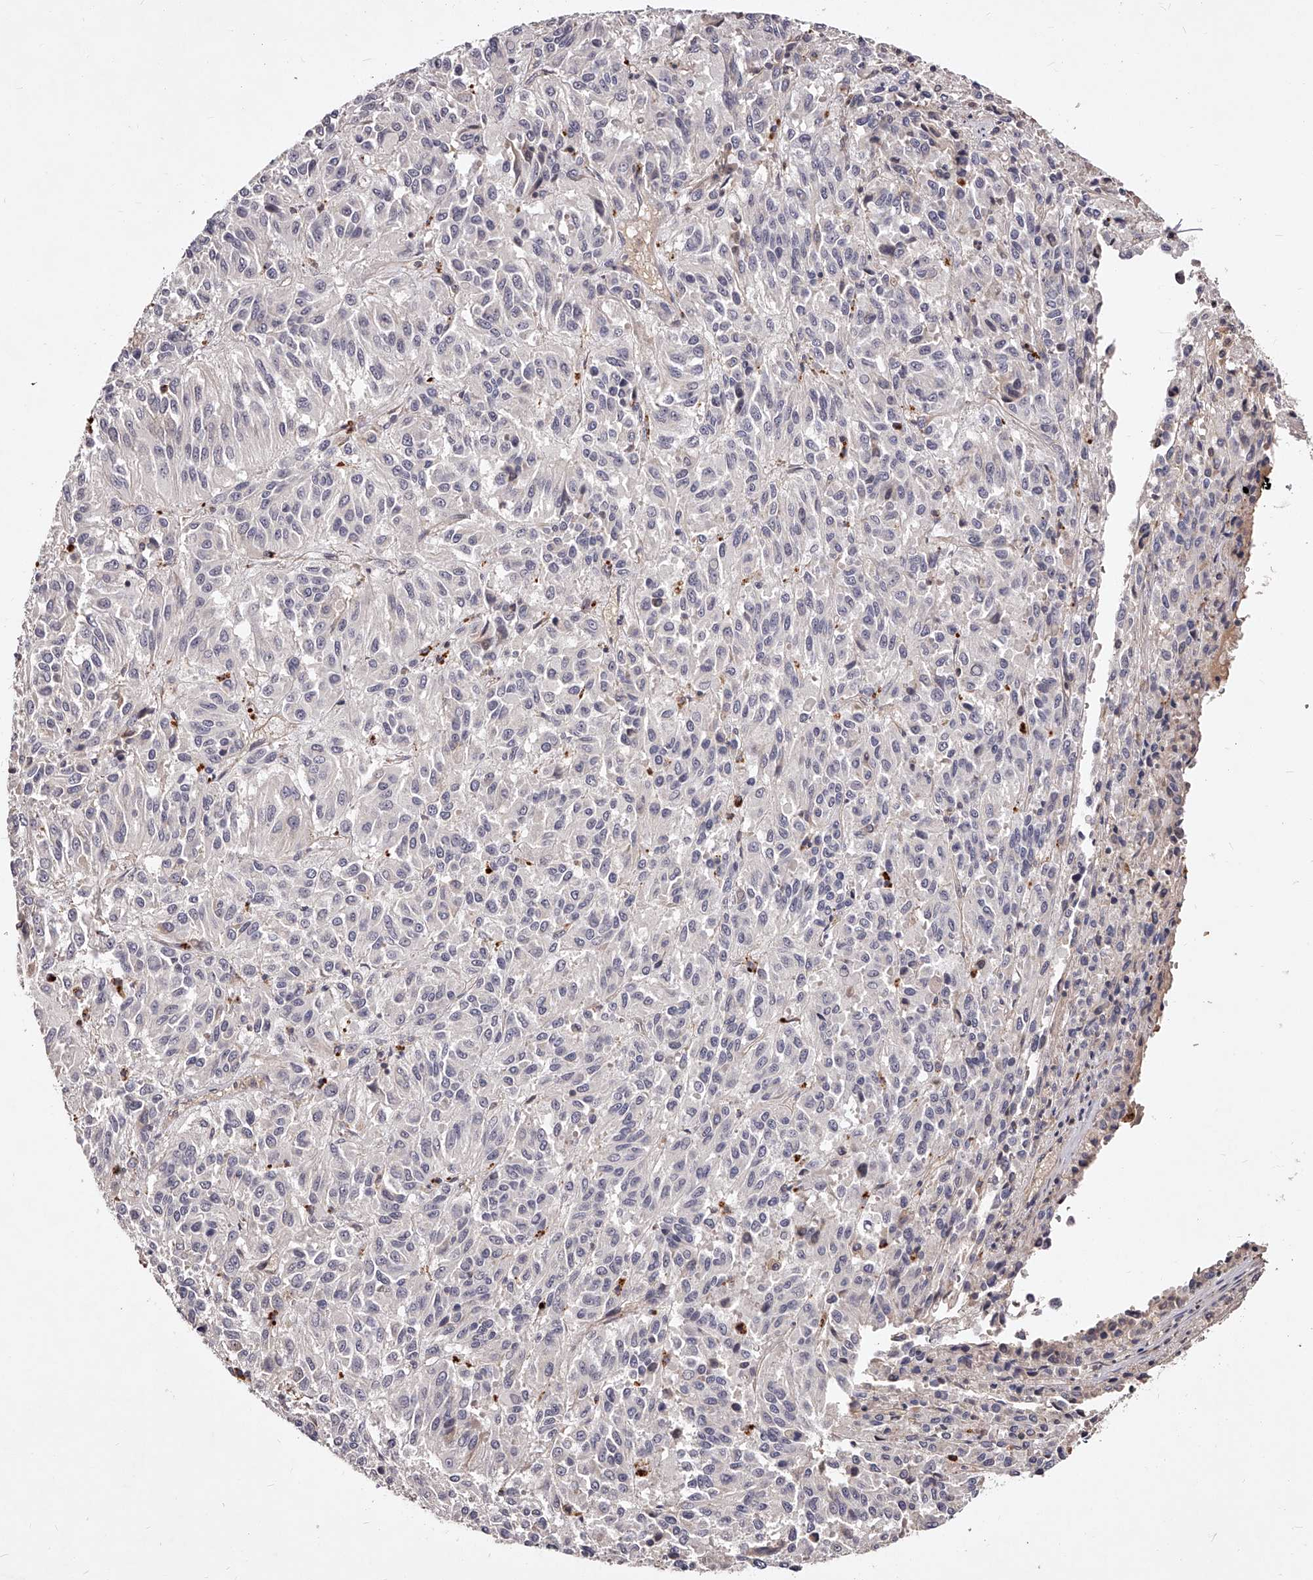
{"staining": {"intensity": "negative", "quantity": "none", "location": "none"}, "tissue": "melanoma", "cell_type": "Tumor cells", "image_type": "cancer", "snomed": [{"axis": "morphology", "description": "Malignant melanoma, Metastatic site"}, {"axis": "topography", "description": "Lung"}], "caption": "The photomicrograph reveals no staining of tumor cells in melanoma.", "gene": "PHACTR1", "patient": {"sex": "male", "age": 64}}